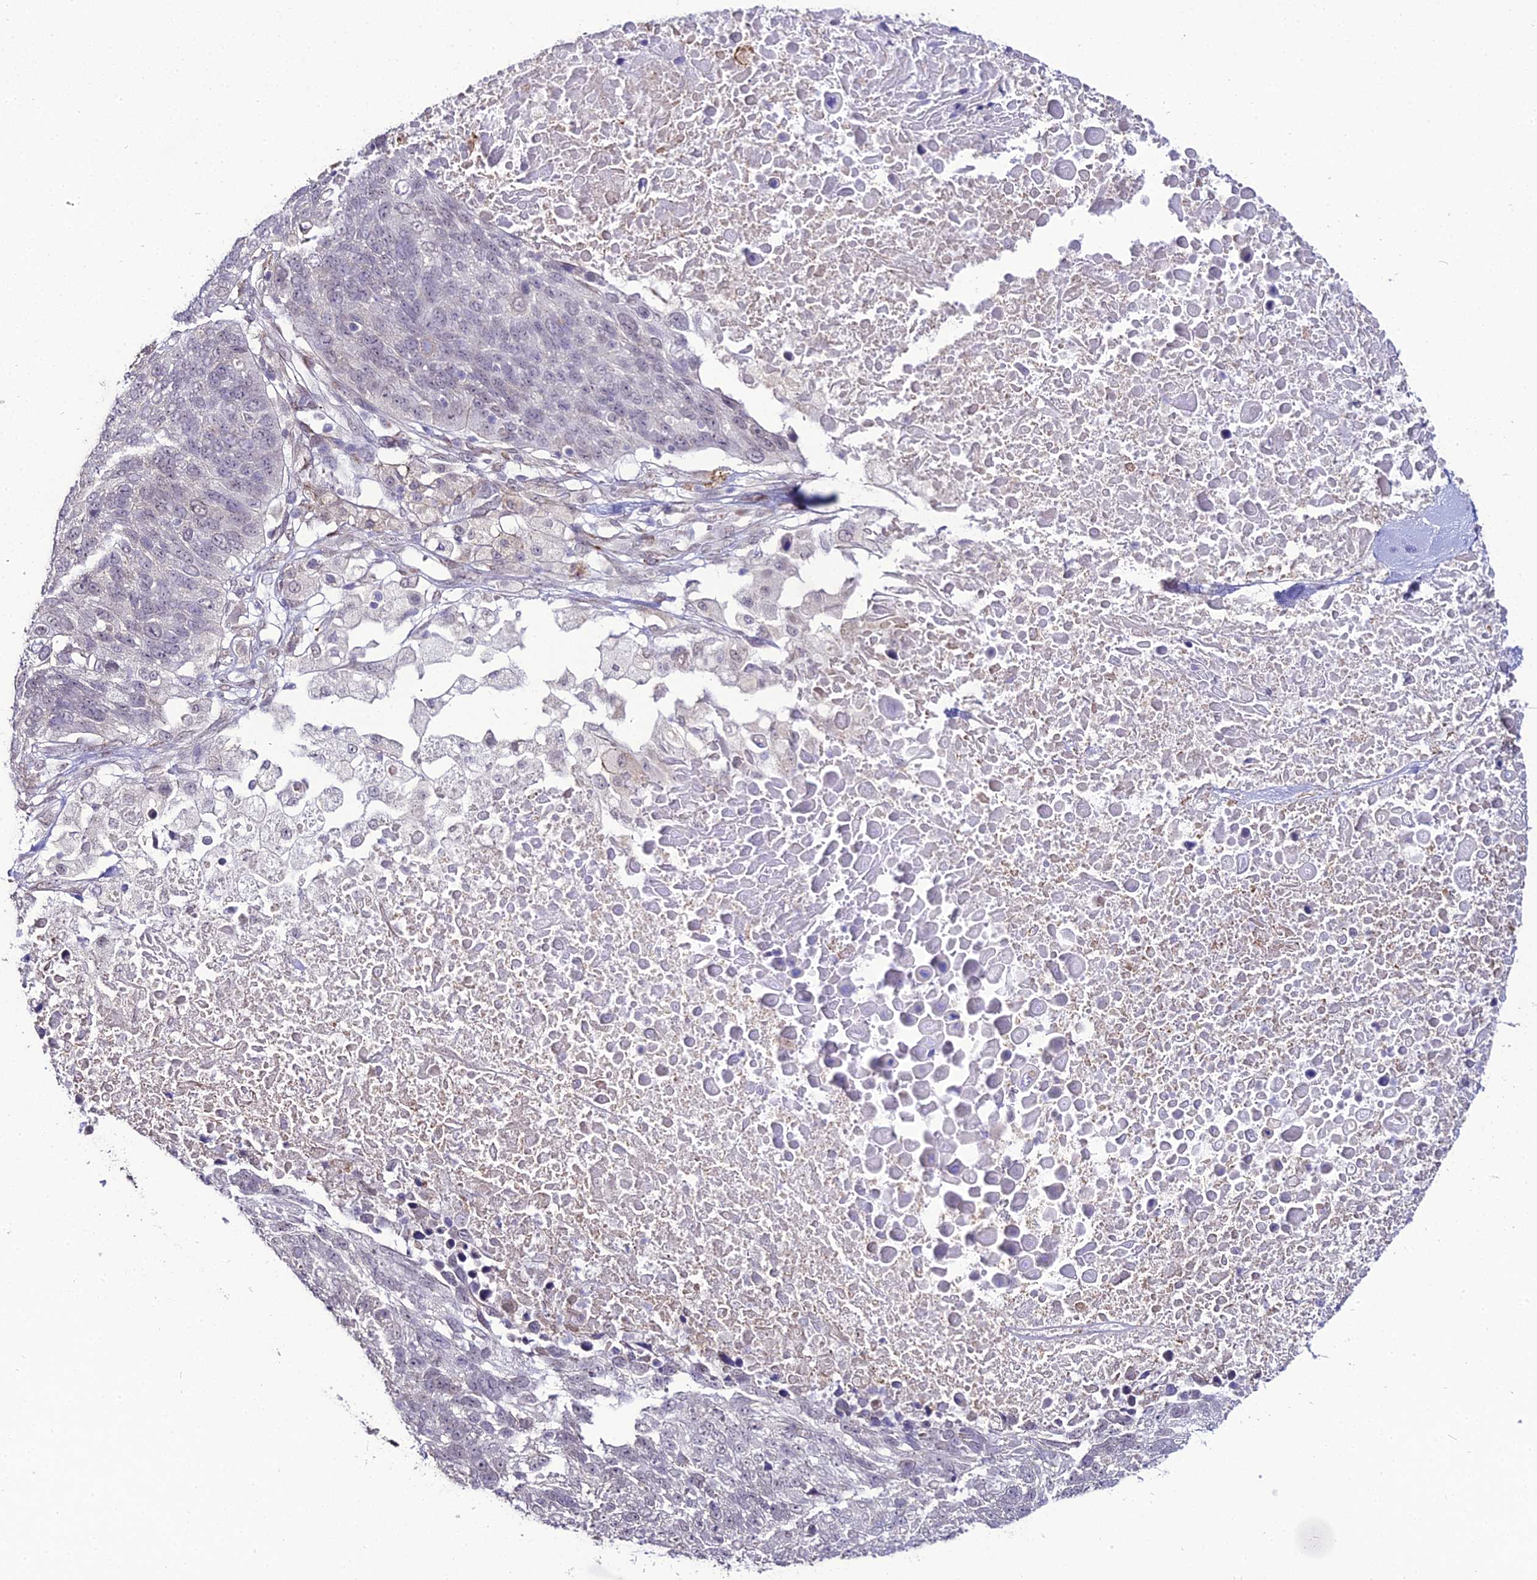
{"staining": {"intensity": "negative", "quantity": "none", "location": "none"}, "tissue": "lung cancer", "cell_type": "Tumor cells", "image_type": "cancer", "snomed": [{"axis": "morphology", "description": "Normal tissue, NOS"}, {"axis": "morphology", "description": "Squamous cell carcinoma, NOS"}, {"axis": "topography", "description": "Lymph node"}, {"axis": "topography", "description": "Lung"}], "caption": "The histopathology image reveals no staining of tumor cells in lung cancer (squamous cell carcinoma).", "gene": "TROAP", "patient": {"sex": "male", "age": 66}}